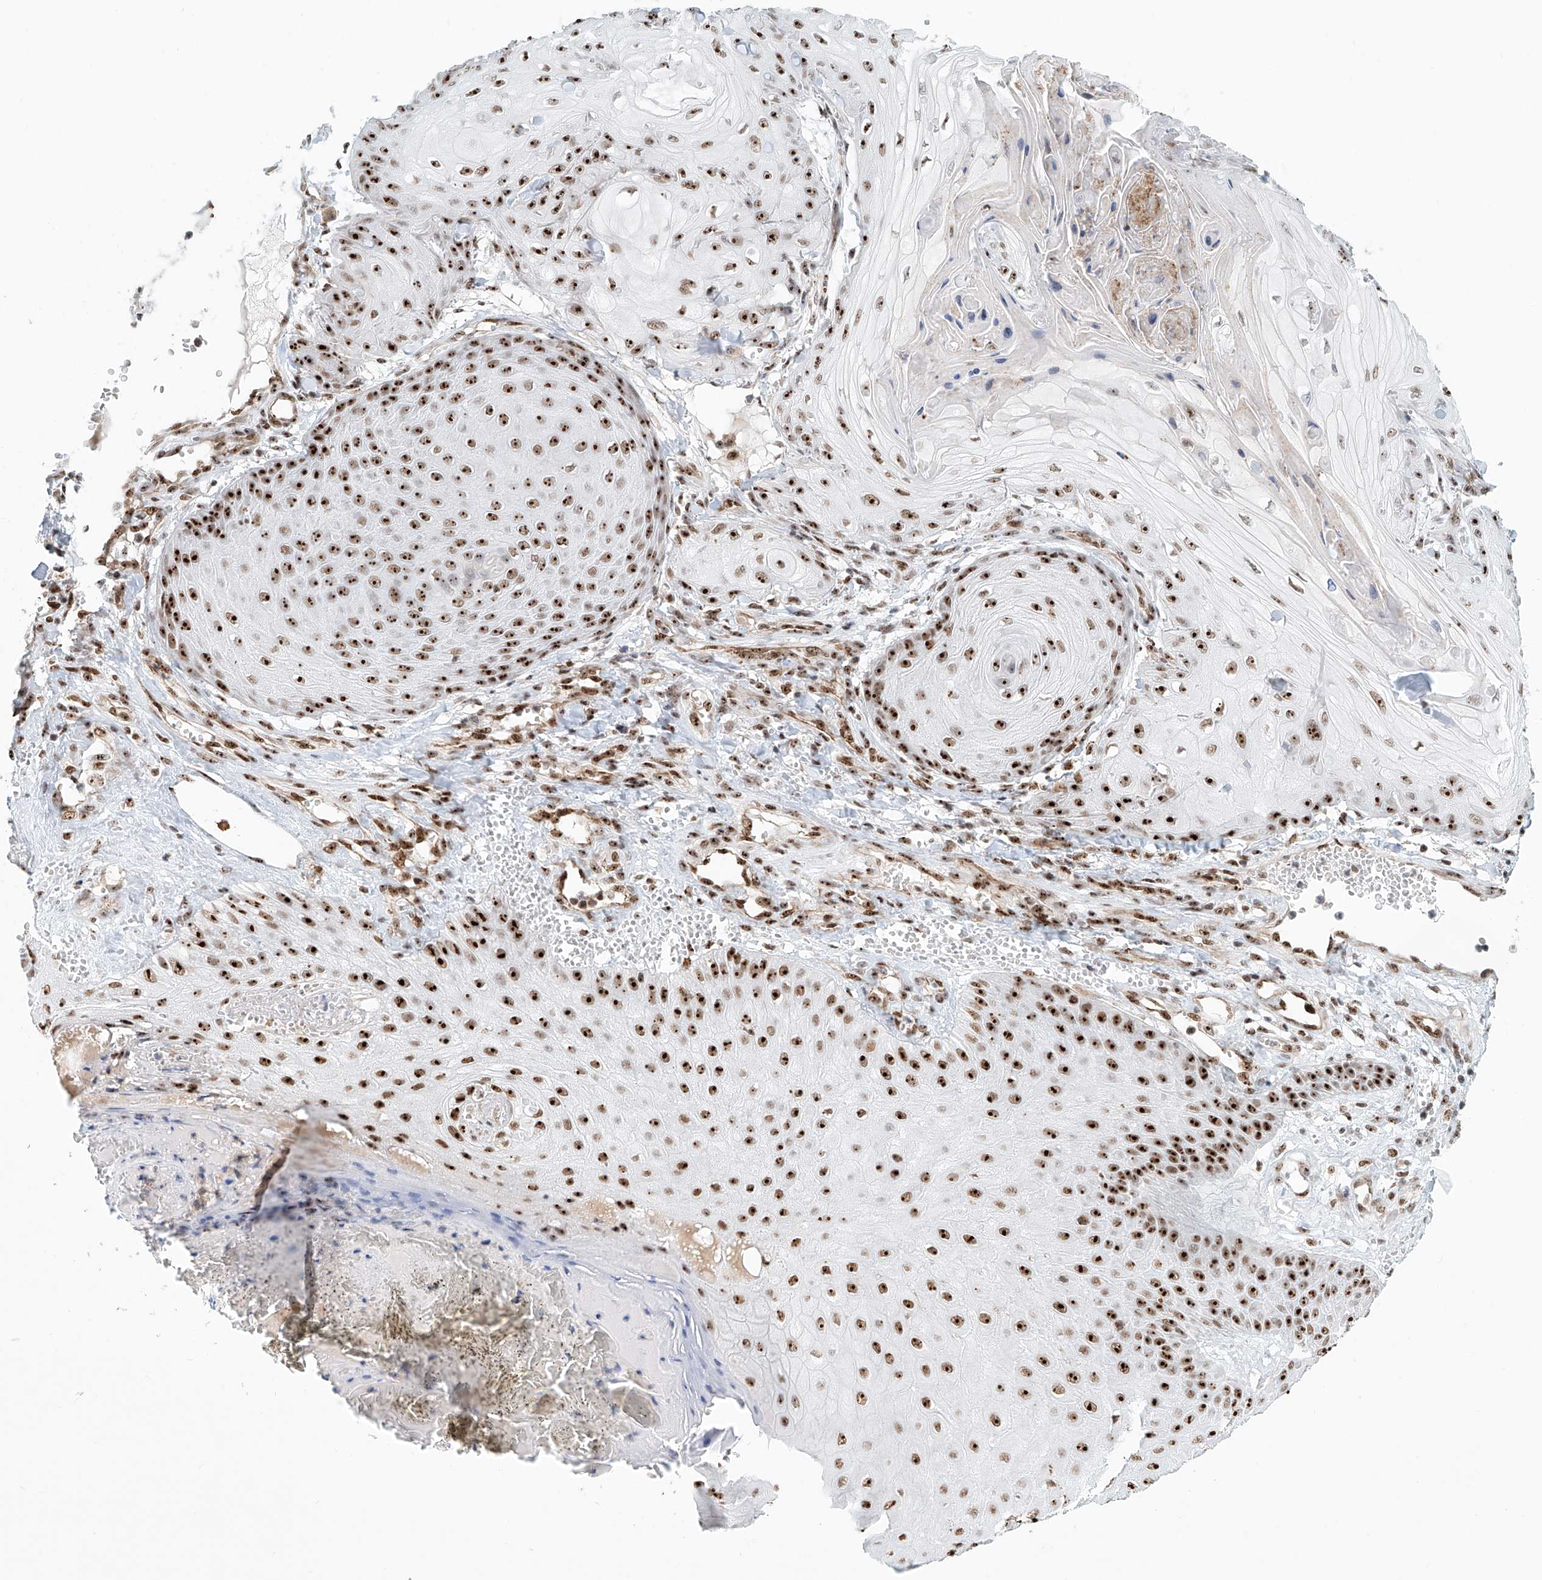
{"staining": {"intensity": "strong", "quantity": ">75%", "location": "nuclear"}, "tissue": "skin cancer", "cell_type": "Tumor cells", "image_type": "cancer", "snomed": [{"axis": "morphology", "description": "Squamous cell carcinoma, NOS"}, {"axis": "topography", "description": "Skin"}], "caption": "DAB immunohistochemical staining of skin cancer exhibits strong nuclear protein positivity in approximately >75% of tumor cells.", "gene": "PRUNE2", "patient": {"sex": "male", "age": 74}}